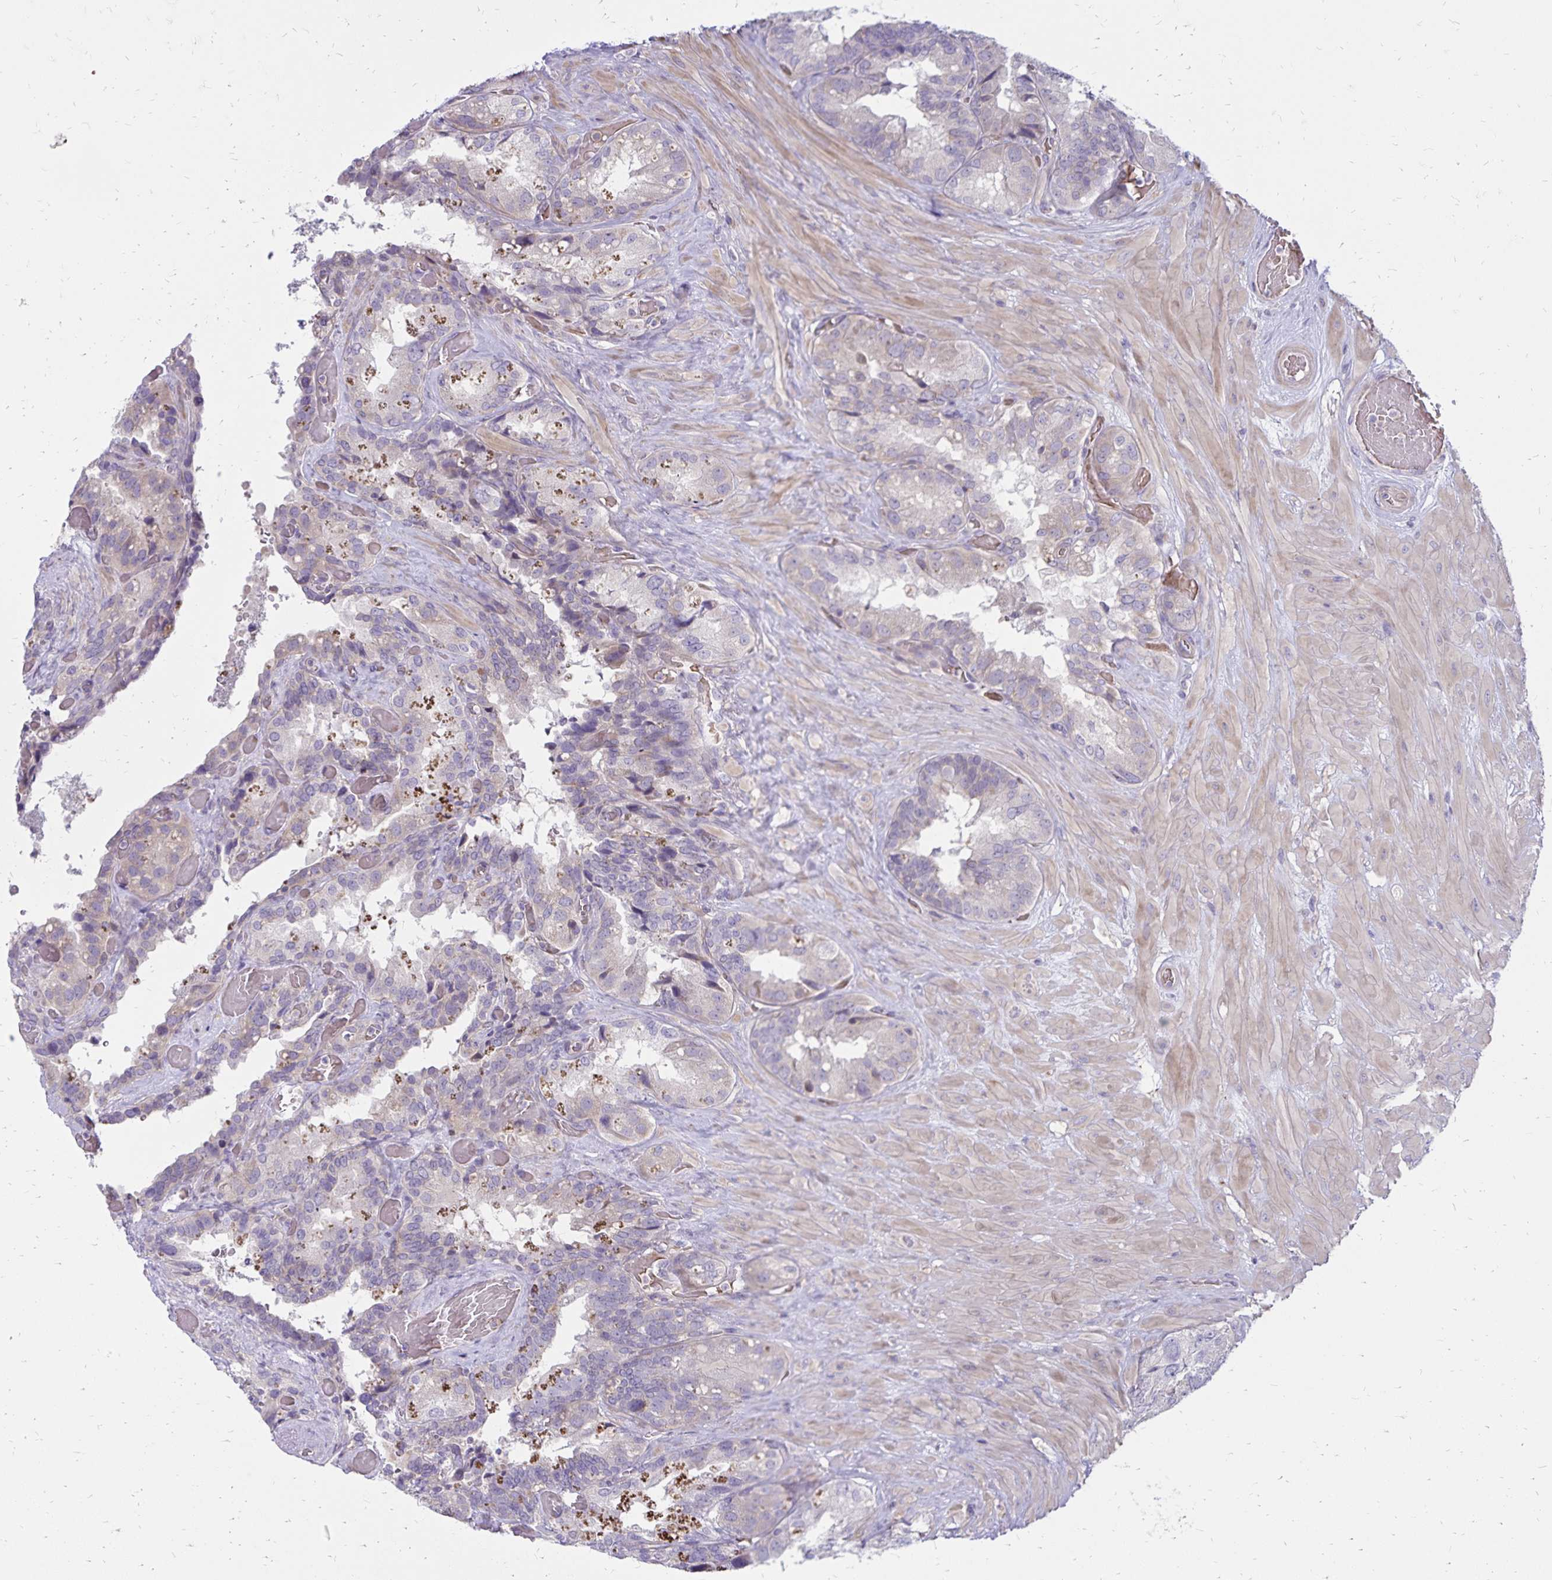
{"staining": {"intensity": "negative", "quantity": "none", "location": "none"}, "tissue": "seminal vesicle", "cell_type": "Glandular cells", "image_type": "normal", "snomed": [{"axis": "morphology", "description": "Normal tissue, NOS"}, {"axis": "topography", "description": "Seminal veicle"}], "caption": "Unremarkable seminal vesicle was stained to show a protein in brown. There is no significant positivity in glandular cells. (Brightfield microscopy of DAB immunohistochemistry (IHC) at high magnification).", "gene": "FSD1", "patient": {"sex": "male", "age": 60}}